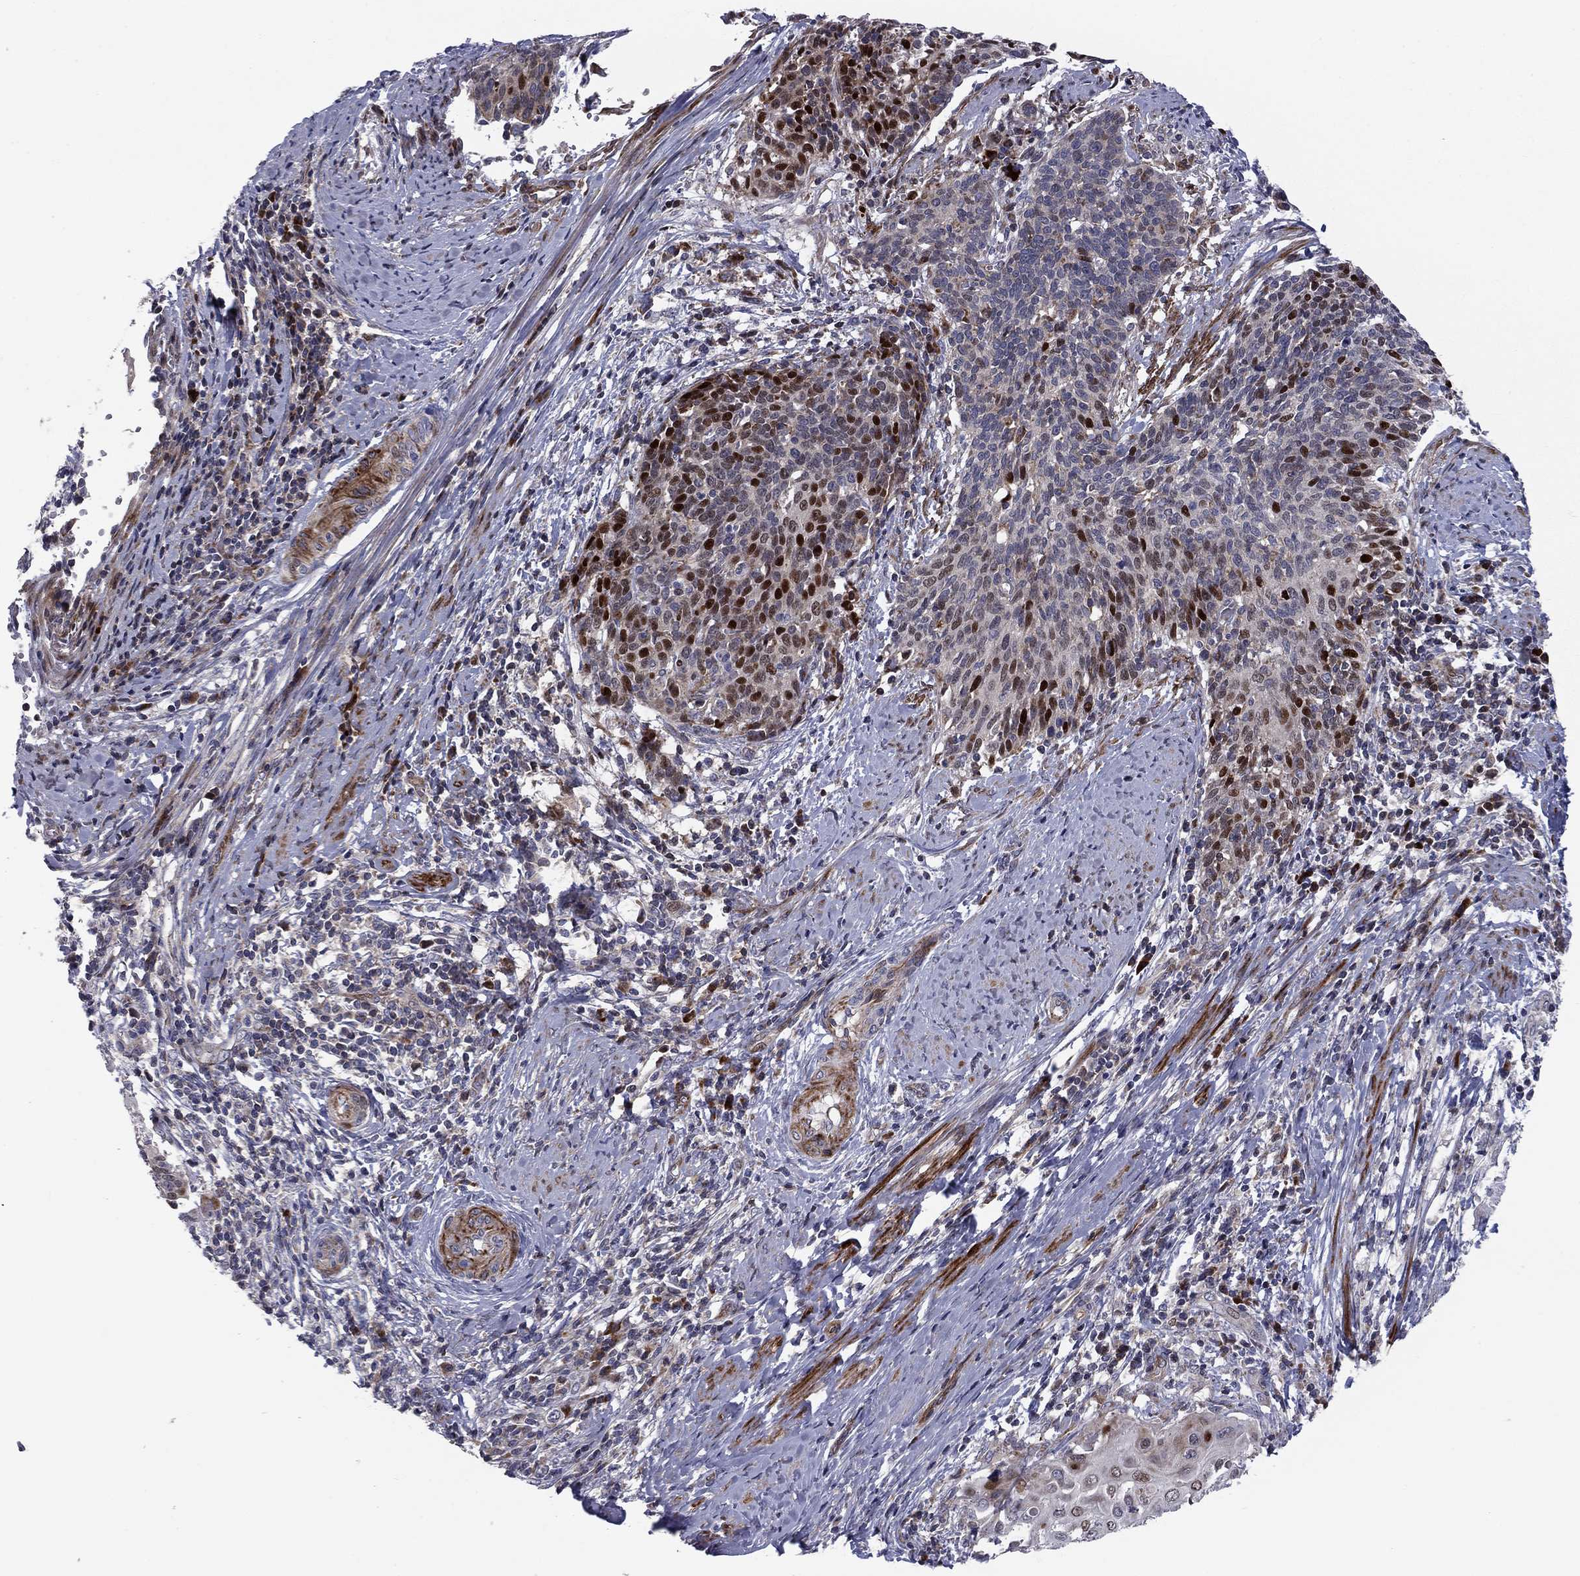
{"staining": {"intensity": "strong", "quantity": "25%-75%", "location": "nuclear"}, "tissue": "cervical cancer", "cell_type": "Tumor cells", "image_type": "cancer", "snomed": [{"axis": "morphology", "description": "Squamous cell carcinoma, NOS"}, {"axis": "topography", "description": "Cervix"}], "caption": "Human cervical cancer (squamous cell carcinoma) stained for a protein (brown) displays strong nuclear positive expression in approximately 25%-75% of tumor cells.", "gene": "MIOS", "patient": {"sex": "female", "age": 39}}